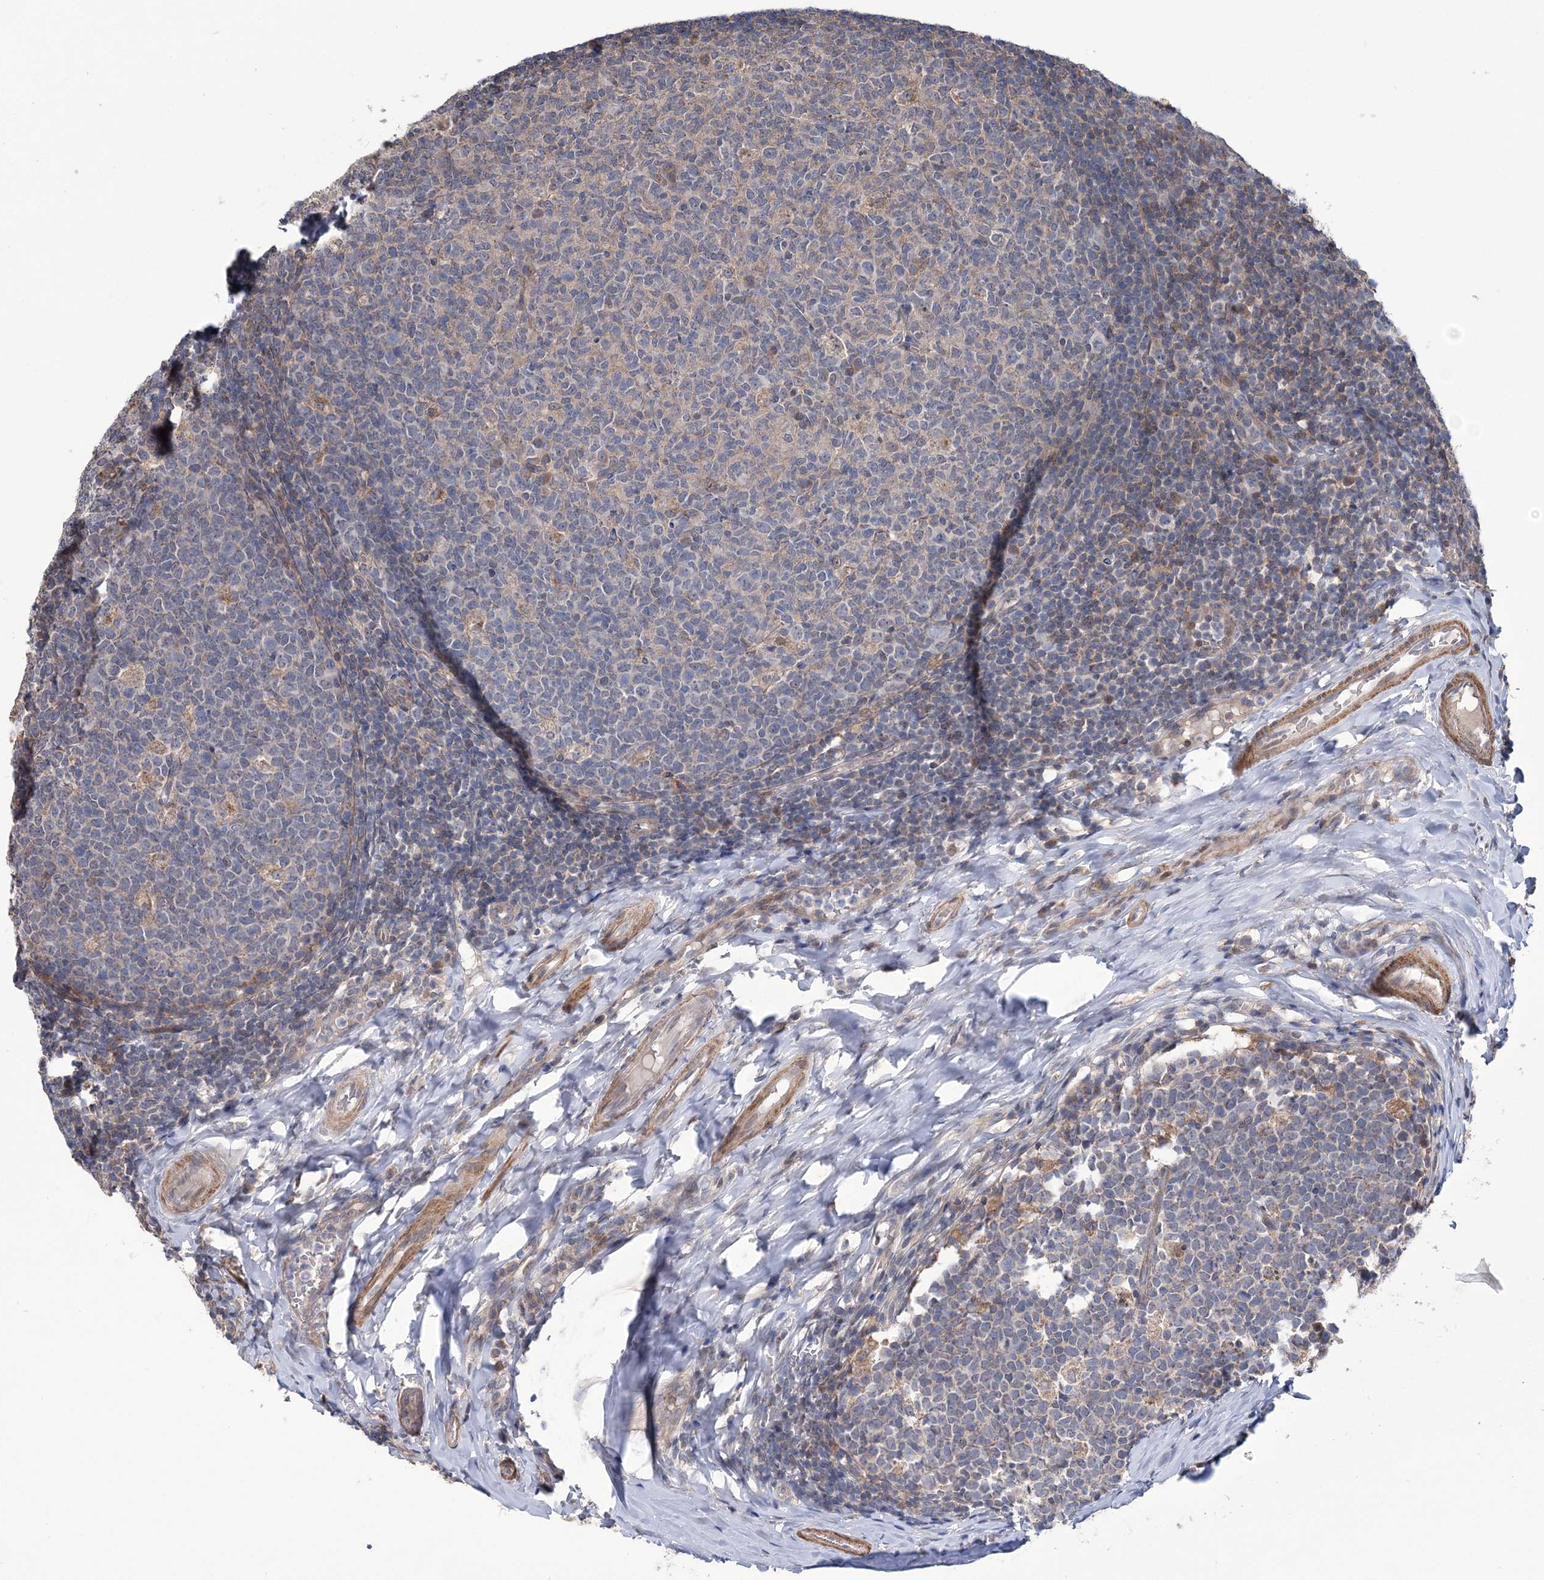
{"staining": {"intensity": "moderate", "quantity": "<25%", "location": "cytoplasmic/membranous"}, "tissue": "tonsil", "cell_type": "Germinal center cells", "image_type": "normal", "snomed": [{"axis": "morphology", "description": "Normal tissue, NOS"}, {"axis": "topography", "description": "Tonsil"}], "caption": "Immunohistochemical staining of unremarkable human tonsil shows <25% levels of moderate cytoplasmic/membranous protein positivity in approximately <25% of germinal center cells.", "gene": "PPP2R2B", "patient": {"sex": "female", "age": 19}}